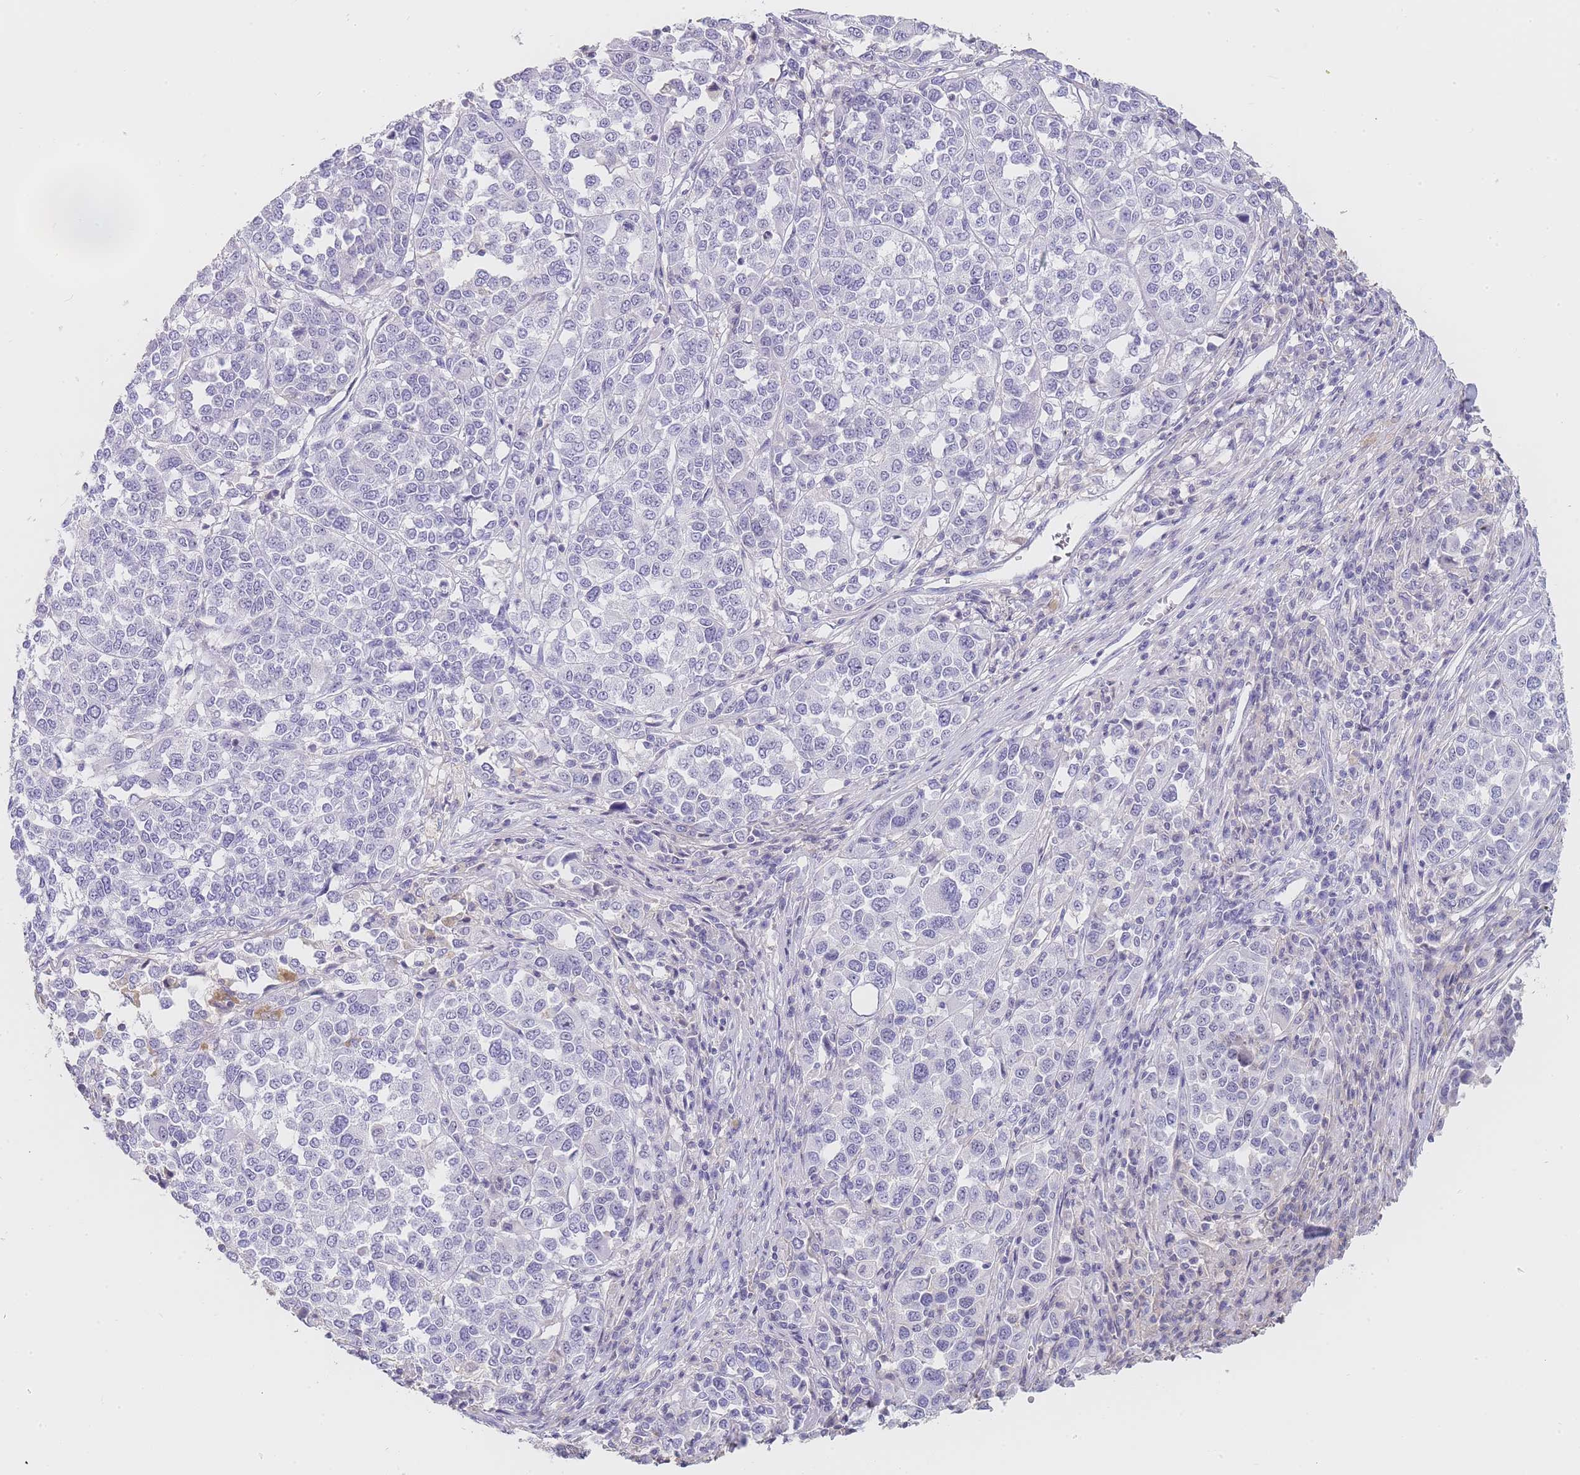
{"staining": {"intensity": "negative", "quantity": "none", "location": "none"}, "tissue": "melanoma", "cell_type": "Tumor cells", "image_type": "cancer", "snomed": [{"axis": "morphology", "description": "Malignant melanoma, Metastatic site"}, {"axis": "topography", "description": "Lymph node"}], "caption": "IHC of human malignant melanoma (metastatic site) demonstrates no staining in tumor cells.", "gene": "NOP14", "patient": {"sex": "male", "age": 44}}